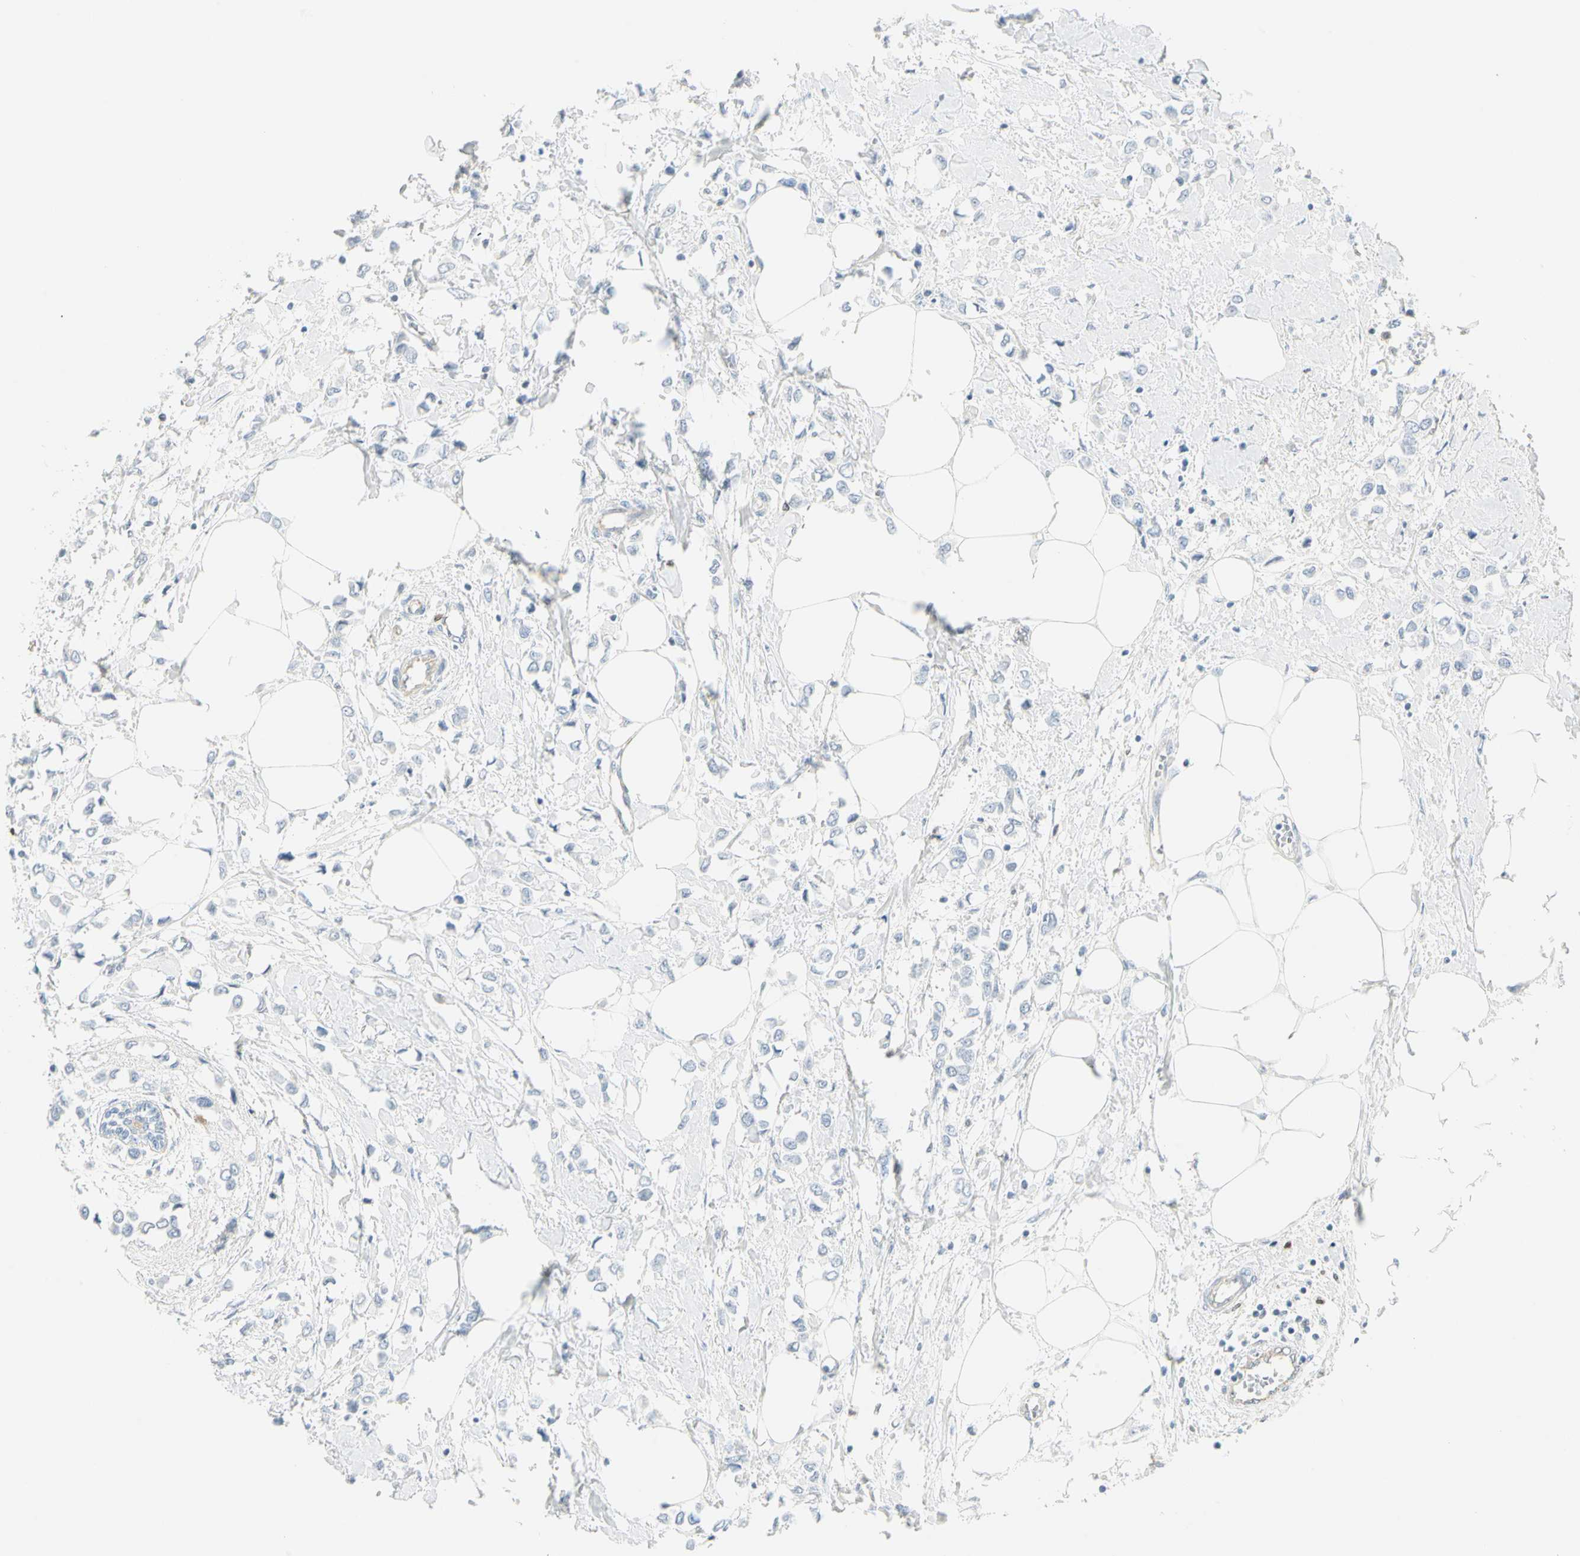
{"staining": {"intensity": "negative", "quantity": "none", "location": "none"}, "tissue": "breast cancer", "cell_type": "Tumor cells", "image_type": "cancer", "snomed": [{"axis": "morphology", "description": "Lobular carcinoma"}, {"axis": "topography", "description": "Breast"}], "caption": "Immunohistochemistry (IHC) micrograph of lobular carcinoma (breast) stained for a protein (brown), which reveals no staining in tumor cells.", "gene": "MLLT10", "patient": {"sex": "female", "age": 51}}